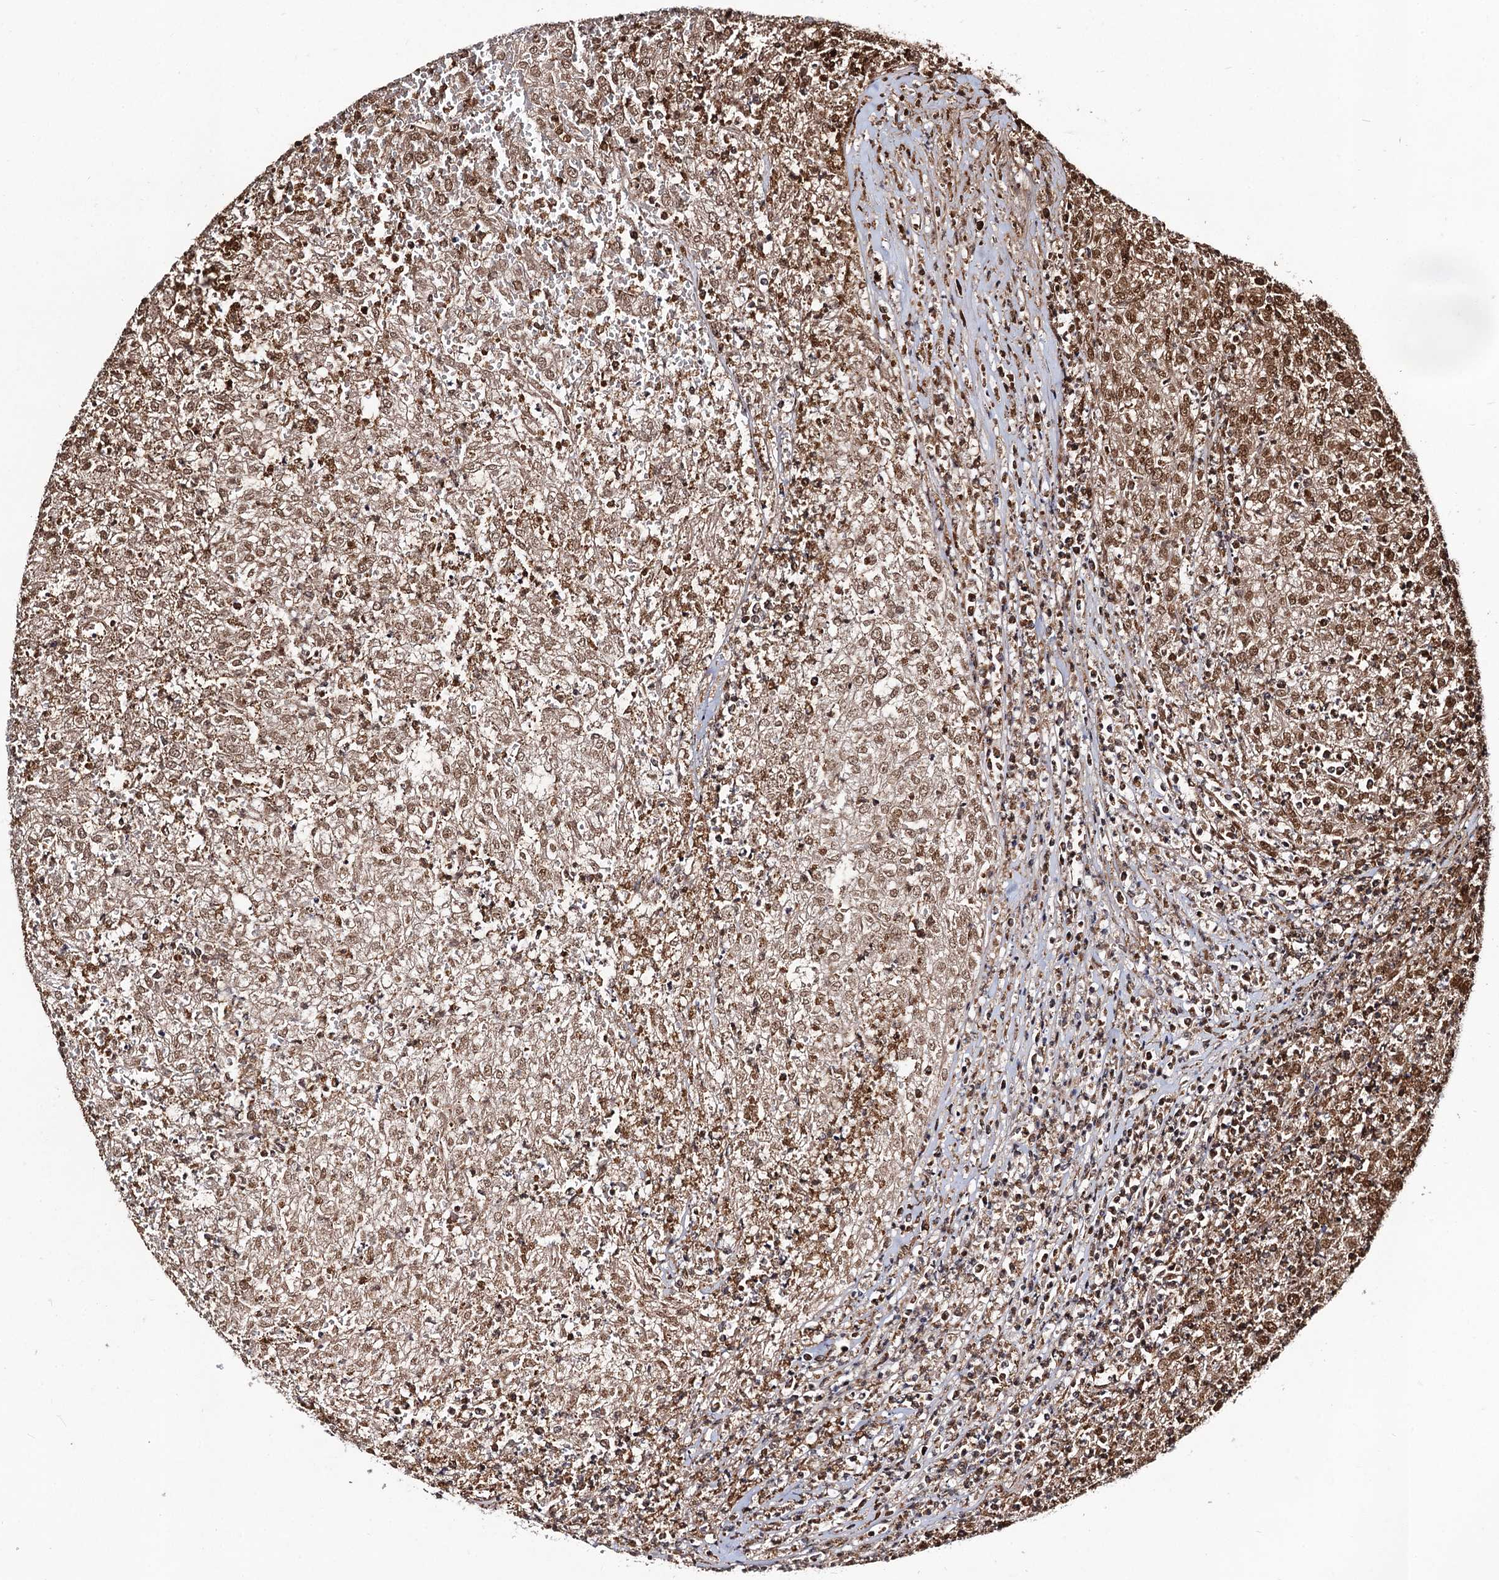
{"staining": {"intensity": "moderate", "quantity": ">75%", "location": "cytoplasmic/membranous,nuclear"}, "tissue": "renal cancer", "cell_type": "Tumor cells", "image_type": "cancer", "snomed": [{"axis": "morphology", "description": "Adenocarcinoma, NOS"}, {"axis": "topography", "description": "Kidney"}], "caption": "Protein staining of adenocarcinoma (renal) tissue displays moderate cytoplasmic/membranous and nuclear expression in about >75% of tumor cells.", "gene": "SFSWAP", "patient": {"sex": "female", "age": 54}}